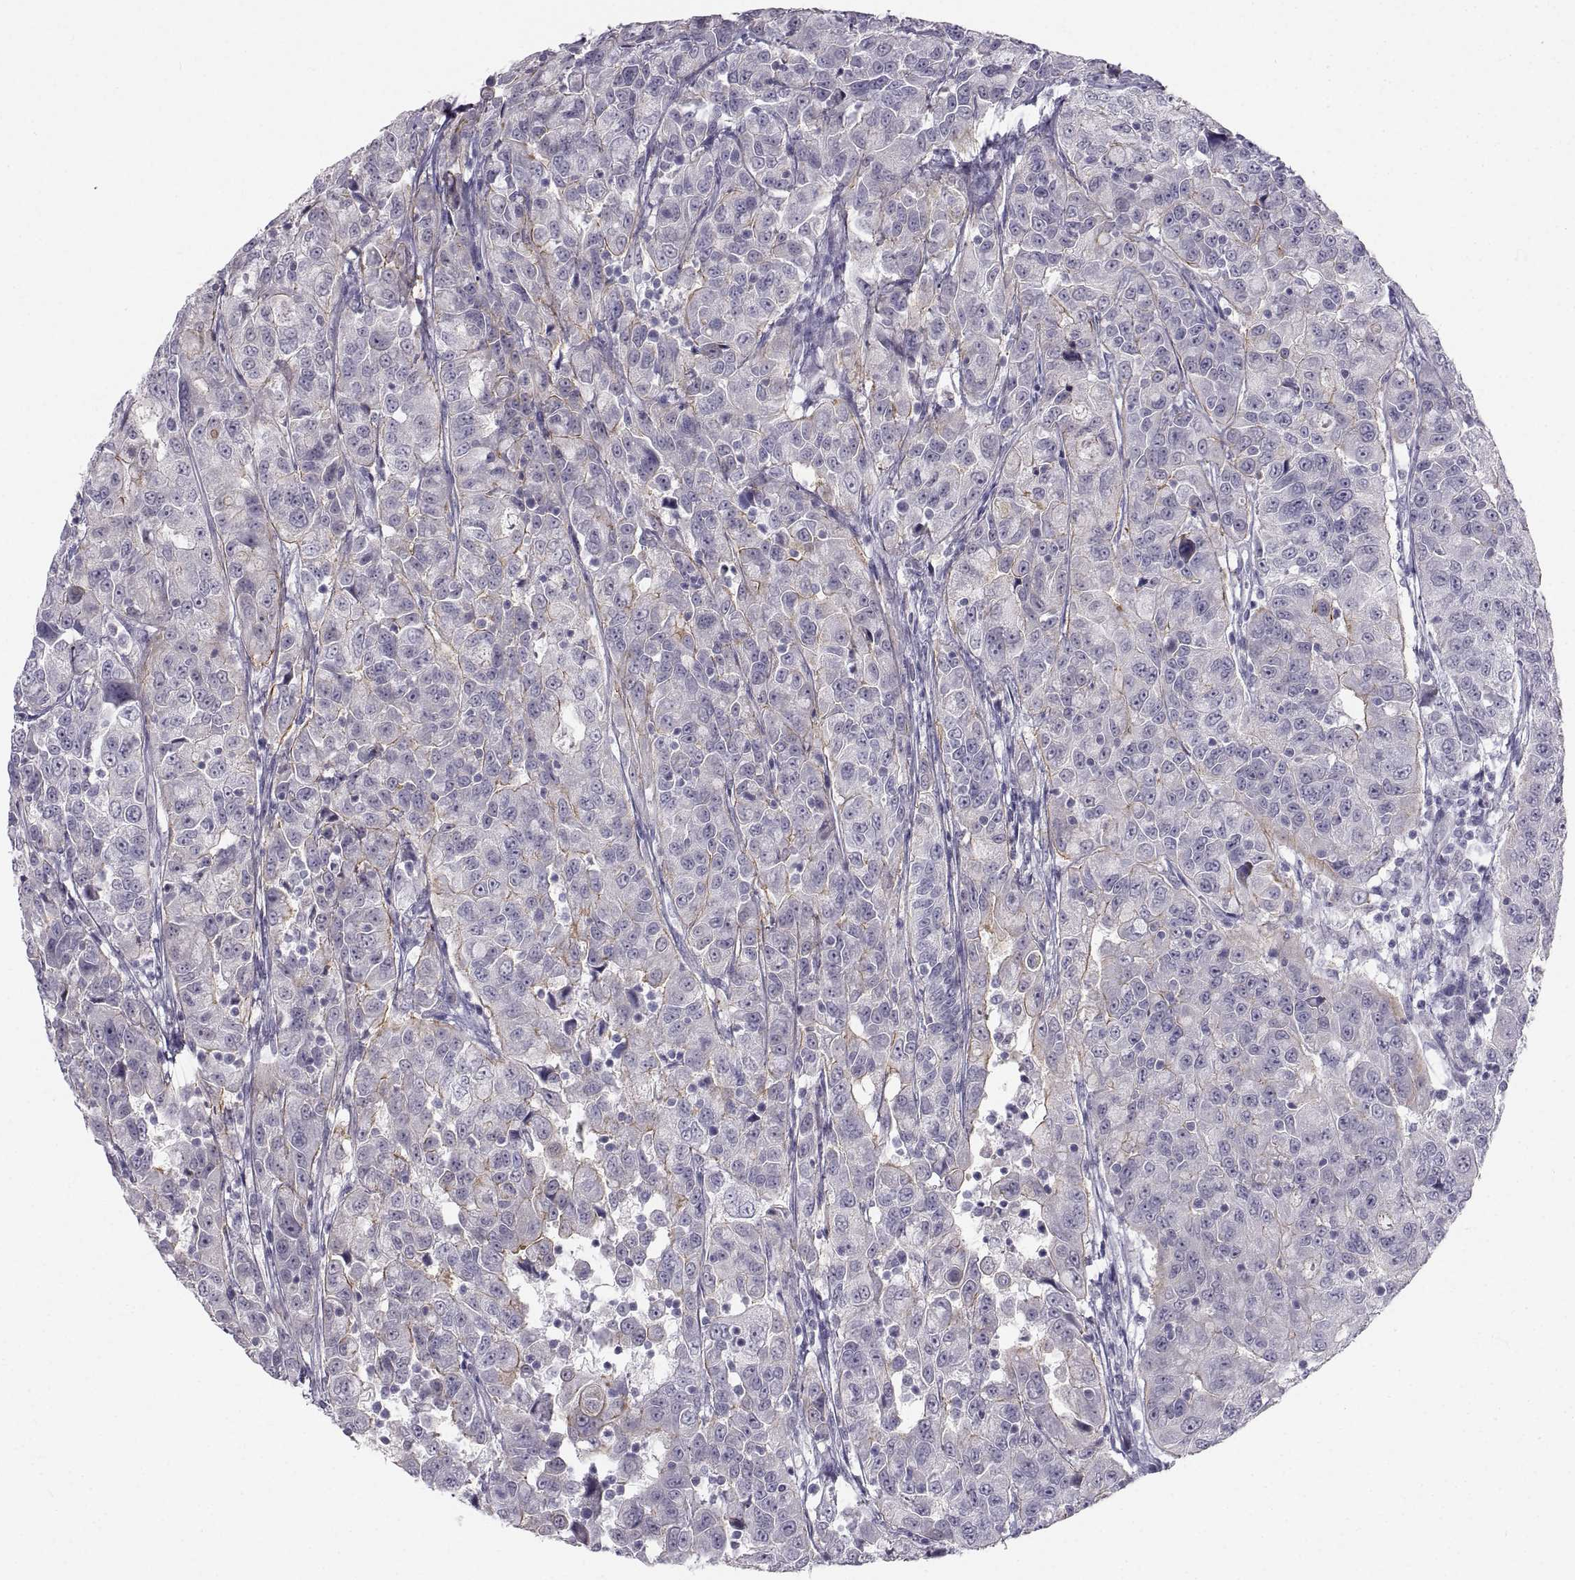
{"staining": {"intensity": "weak", "quantity": "<25%", "location": "cytoplasmic/membranous"}, "tissue": "urothelial cancer", "cell_type": "Tumor cells", "image_type": "cancer", "snomed": [{"axis": "morphology", "description": "Urothelial carcinoma, NOS"}, {"axis": "morphology", "description": "Urothelial carcinoma, High grade"}, {"axis": "topography", "description": "Urinary bladder"}], "caption": "IHC histopathology image of neoplastic tissue: transitional cell carcinoma stained with DAB (3,3'-diaminobenzidine) demonstrates no significant protein positivity in tumor cells. (DAB (3,3'-diaminobenzidine) immunohistochemistry with hematoxylin counter stain).", "gene": "ZNF185", "patient": {"sex": "female", "age": 73}}